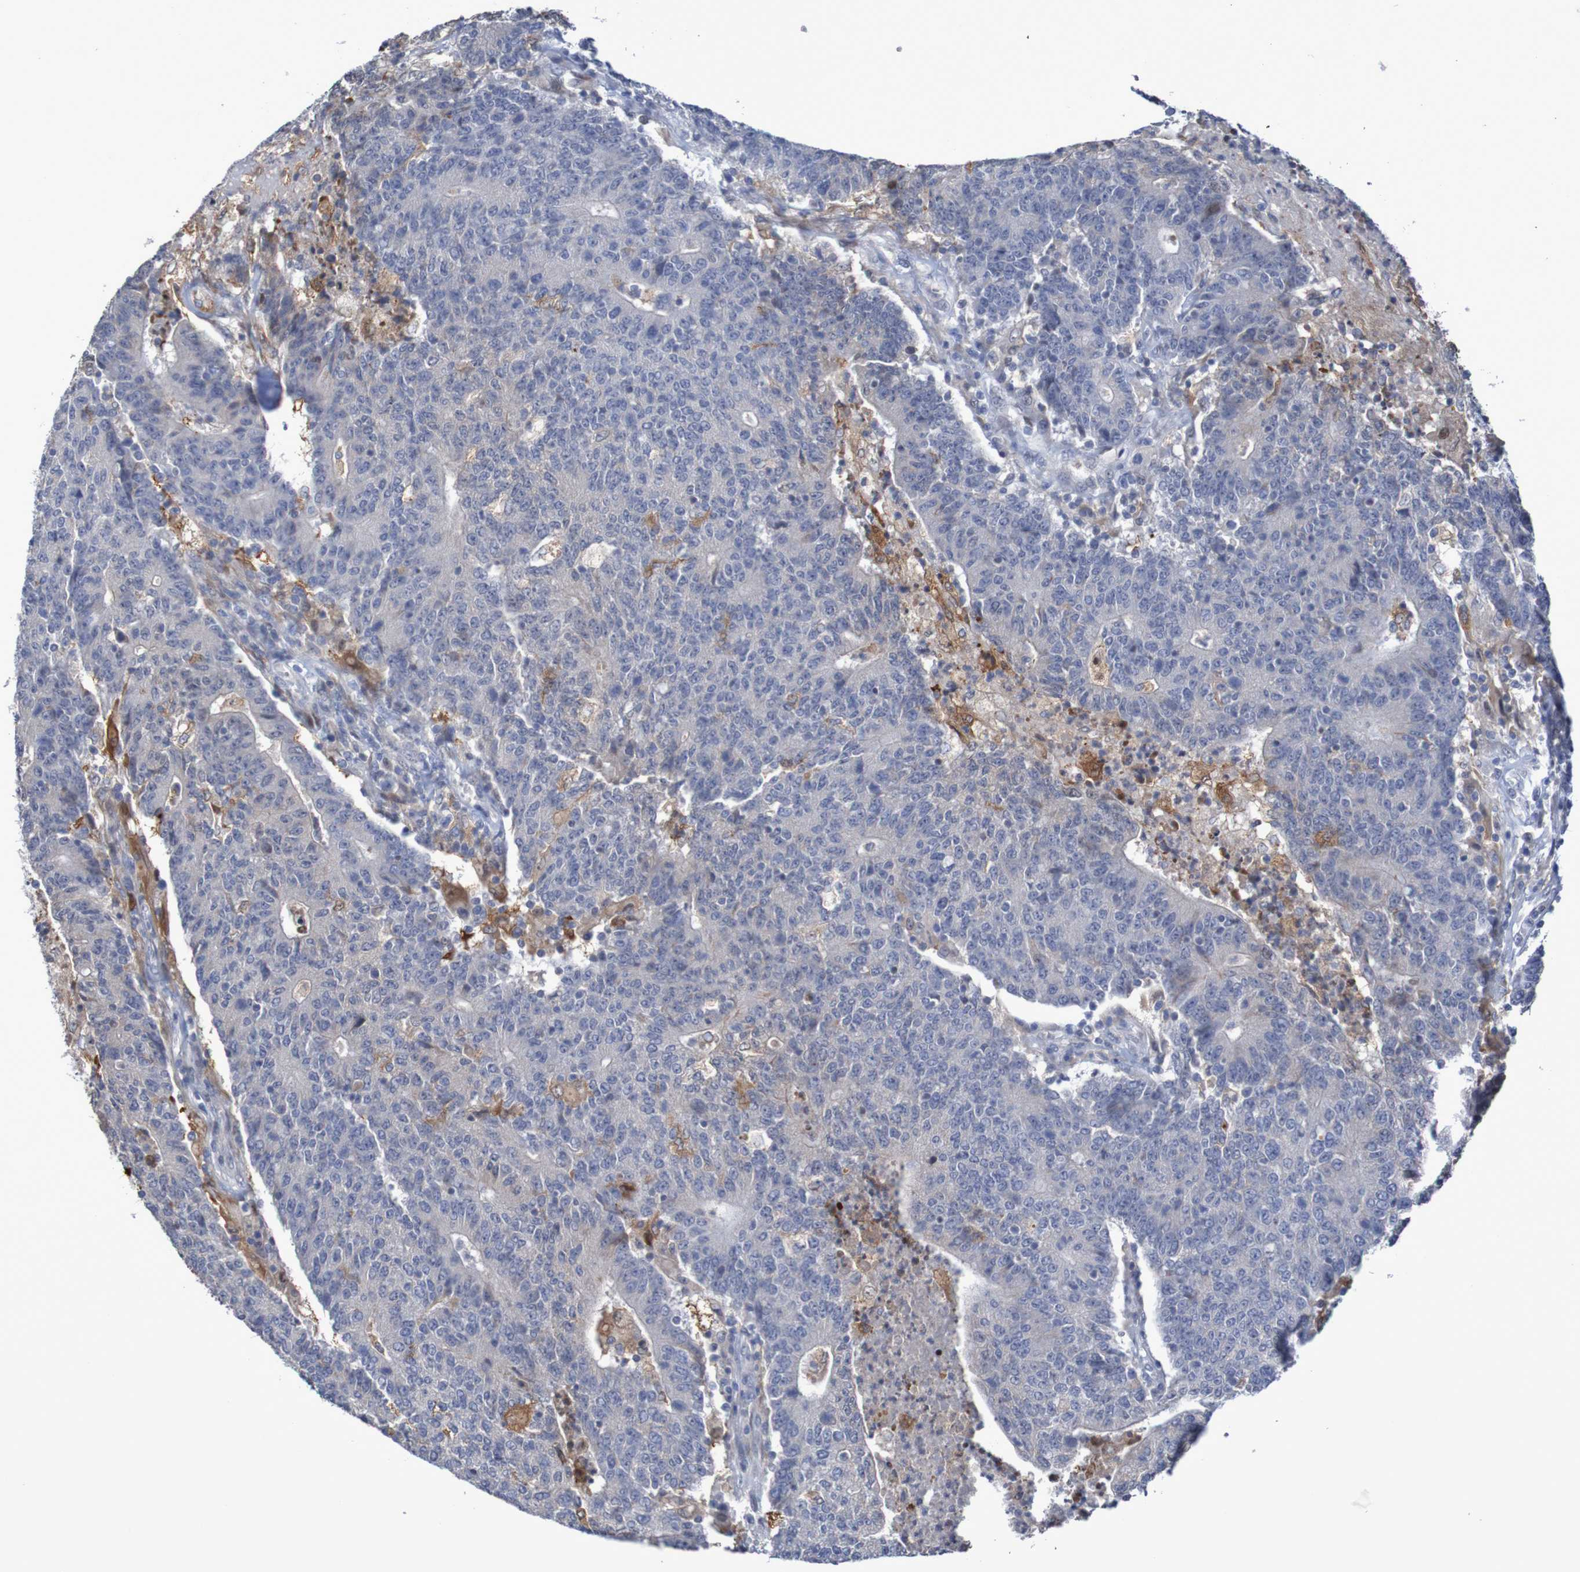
{"staining": {"intensity": "negative", "quantity": "none", "location": "none"}, "tissue": "colorectal cancer", "cell_type": "Tumor cells", "image_type": "cancer", "snomed": [{"axis": "morphology", "description": "Normal tissue, NOS"}, {"axis": "morphology", "description": "Adenocarcinoma, NOS"}, {"axis": "topography", "description": "Colon"}], "caption": "Immunohistochemical staining of human colorectal cancer (adenocarcinoma) reveals no significant positivity in tumor cells.", "gene": "FBP2", "patient": {"sex": "female", "age": 75}}